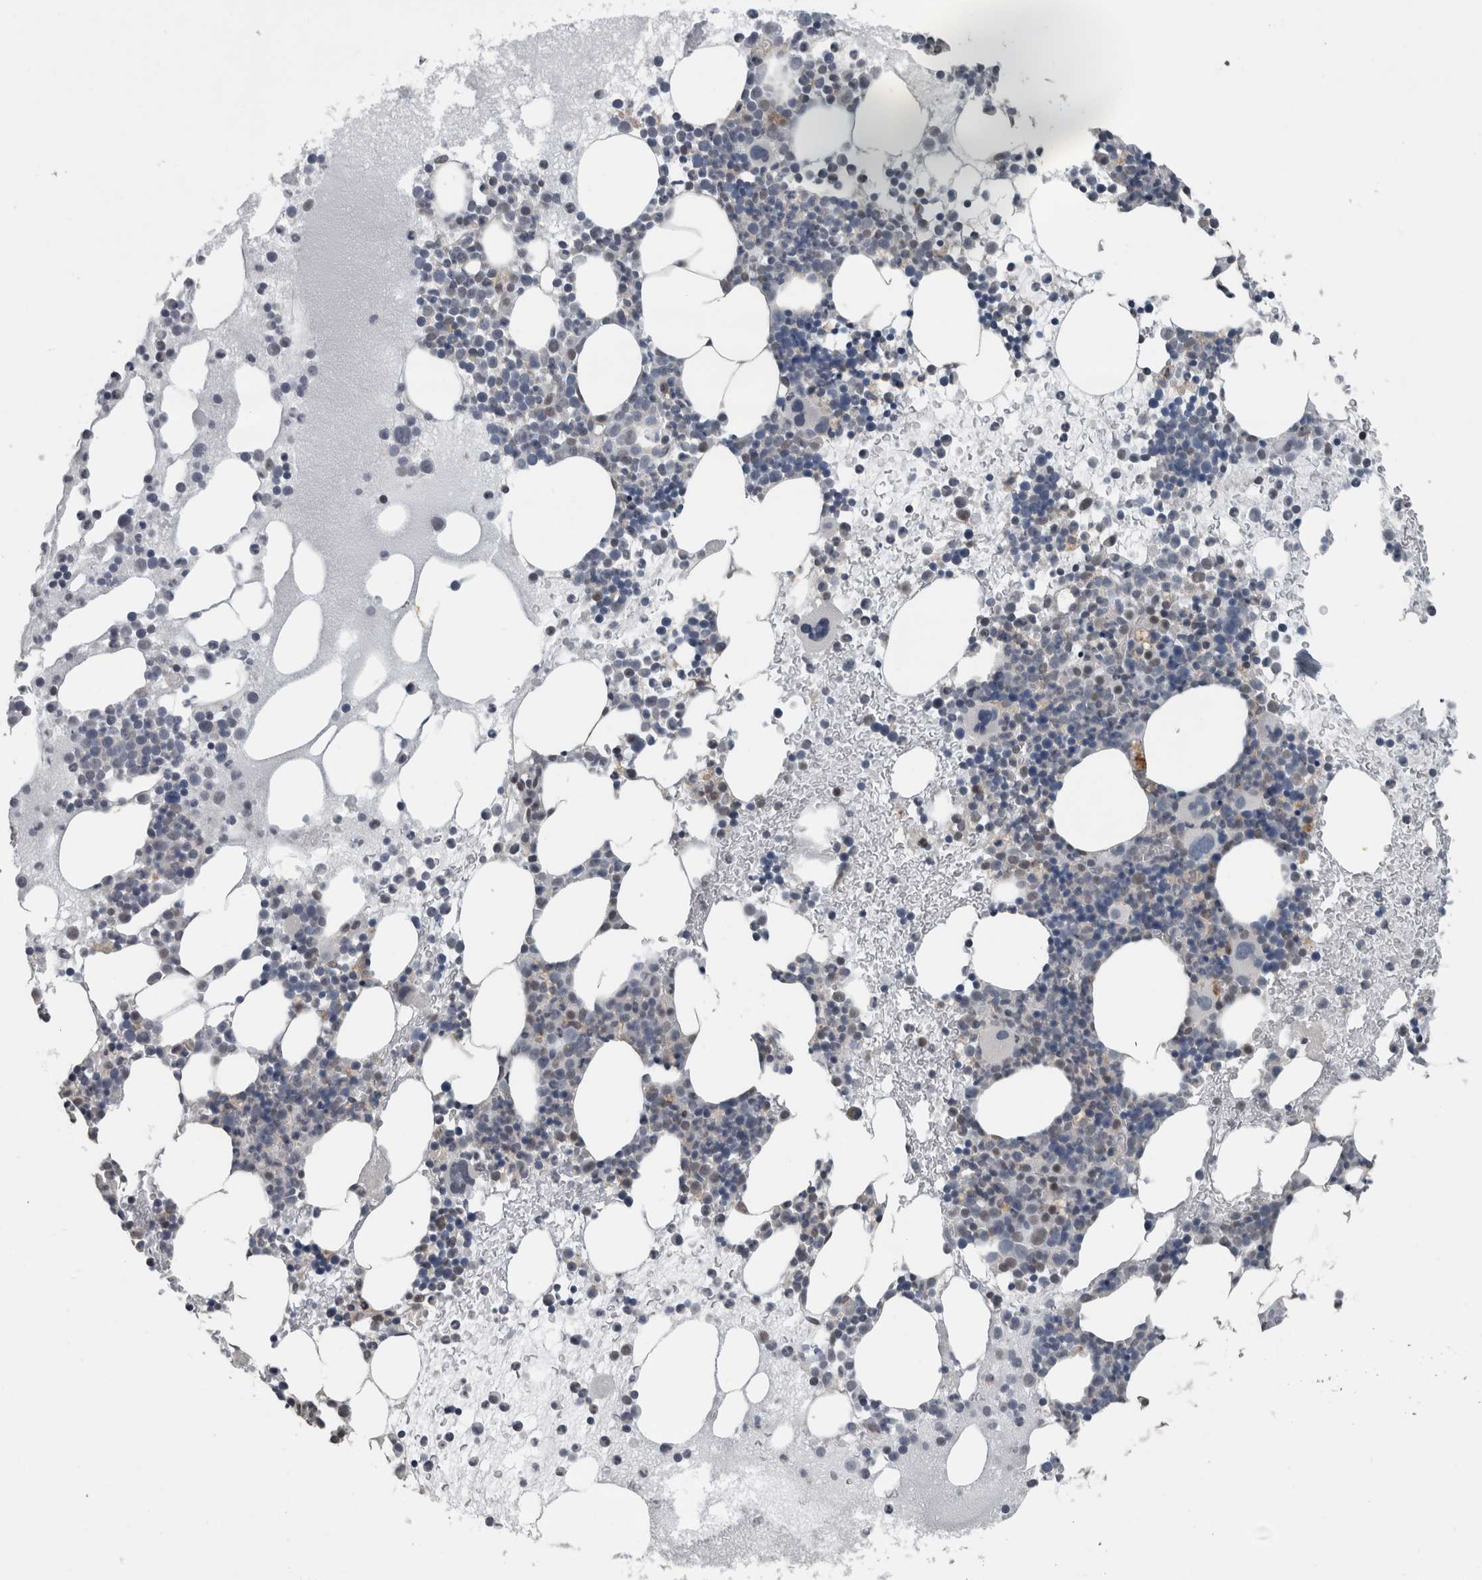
{"staining": {"intensity": "weak", "quantity": "25%-75%", "location": "cytoplasmic/membranous"}, "tissue": "bone marrow", "cell_type": "Hematopoietic cells", "image_type": "normal", "snomed": [{"axis": "morphology", "description": "Normal tissue, NOS"}, {"axis": "morphology", "description": "Inflammation, NOS"}, {"axis": "topography", "description": "Bone marrow"}], "caption": "A photomicrograph of bone marrow stained for a protein demonstrates weak cytoplasmic/membranous brown staining in hematopoietic cells.", "gene": "ZBTB21", "patient": {"sex": "female", "age": 45}}